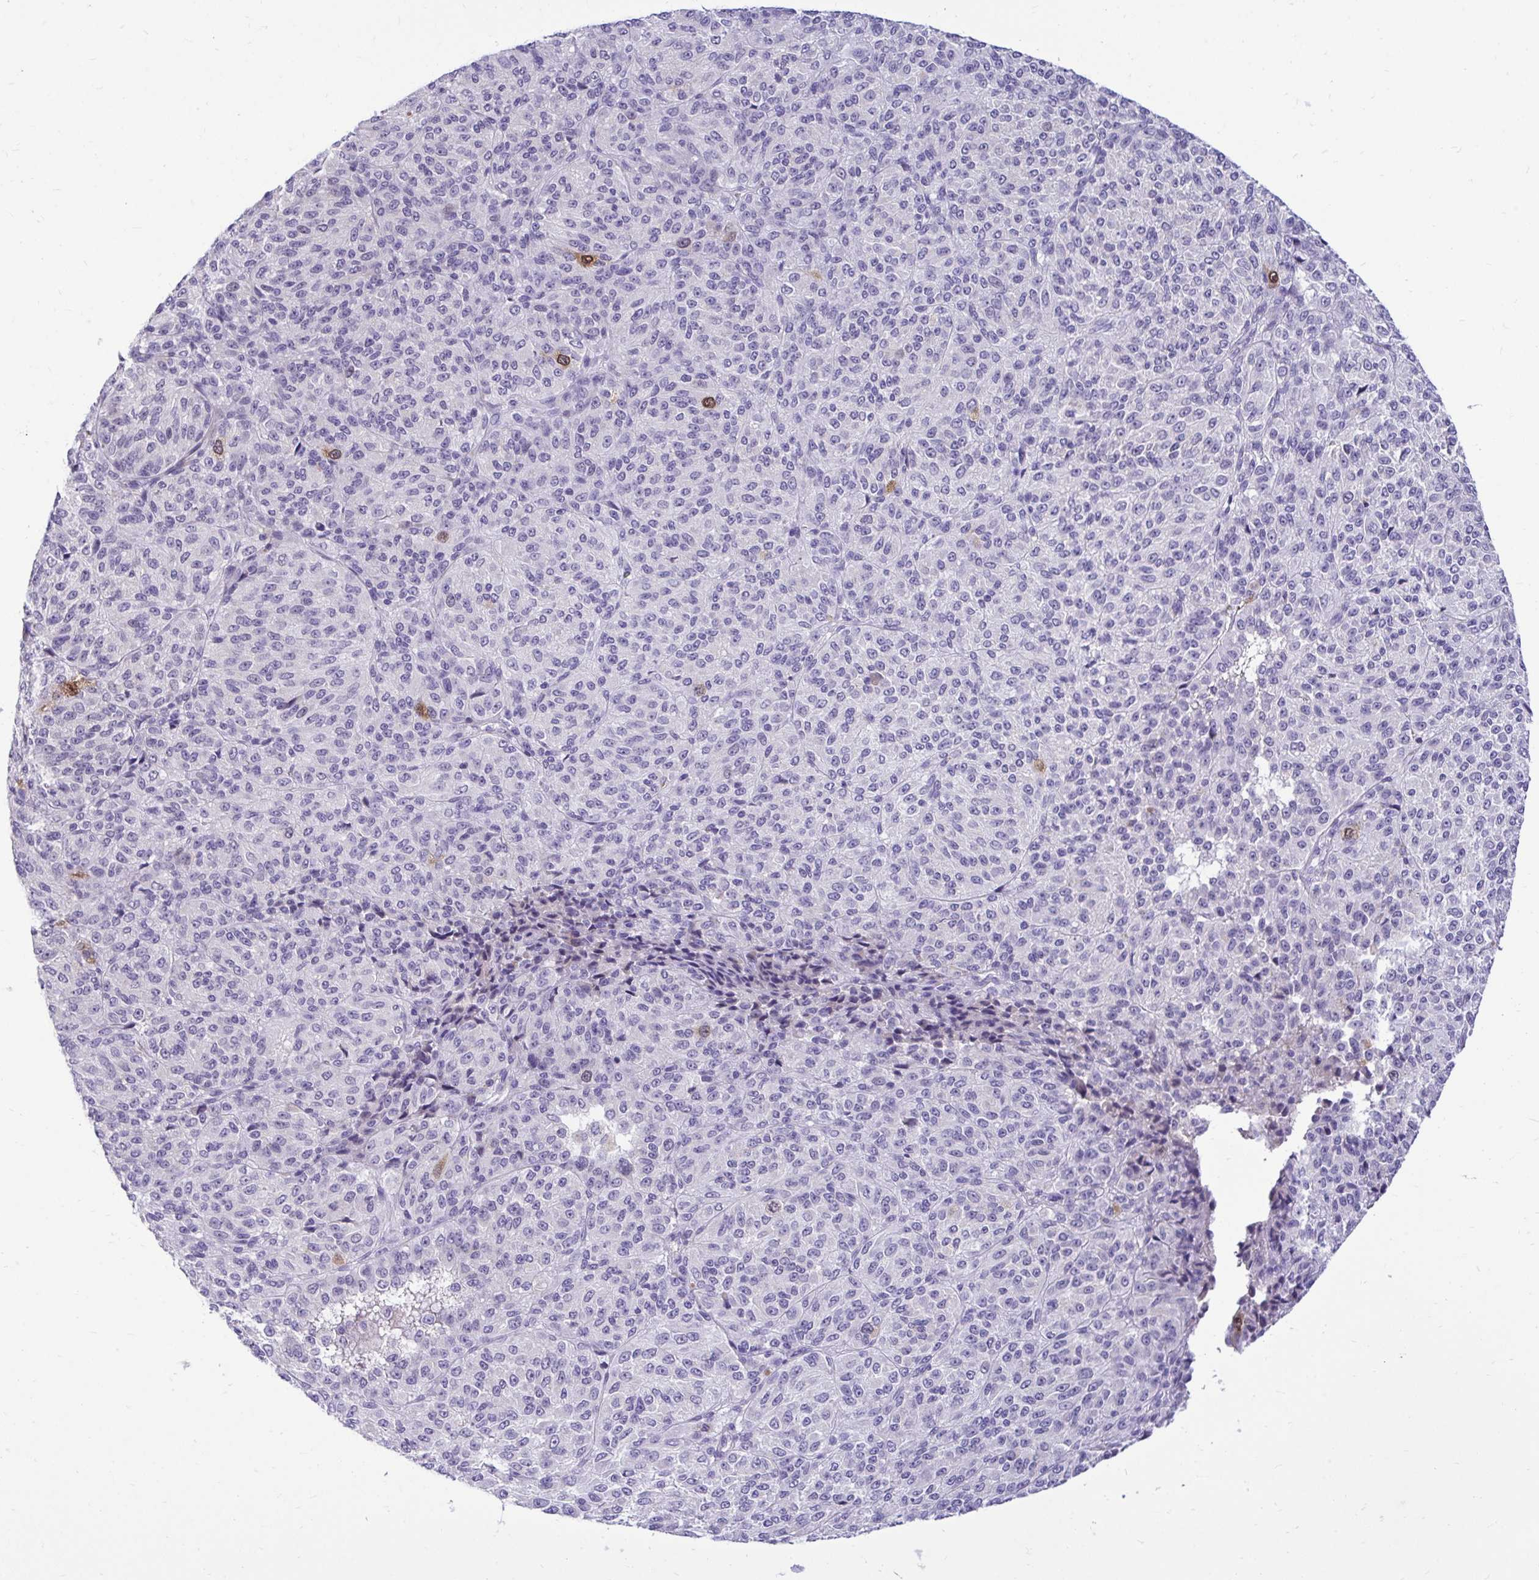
{"staining": {"intensity": "moderate", "quantity": "<25%", "location": "nuclear"}, "tissue": "melanoma", "cell_type": "Tumor cells", "image_type": "cancer", "snomed": [{"axis": "morphology", "description": "Malignant melanoma, Metastatic site"}, {"axis": "topography", "description": "Brain"}], "caption": "Malignant melanoma (metastatic site) stained with a brown dye reveals moderate nuclear positive staining in approximately <25% of tumor cells.", "gene": "CDC20", "patient": {"sex": "female", "age": 56}}